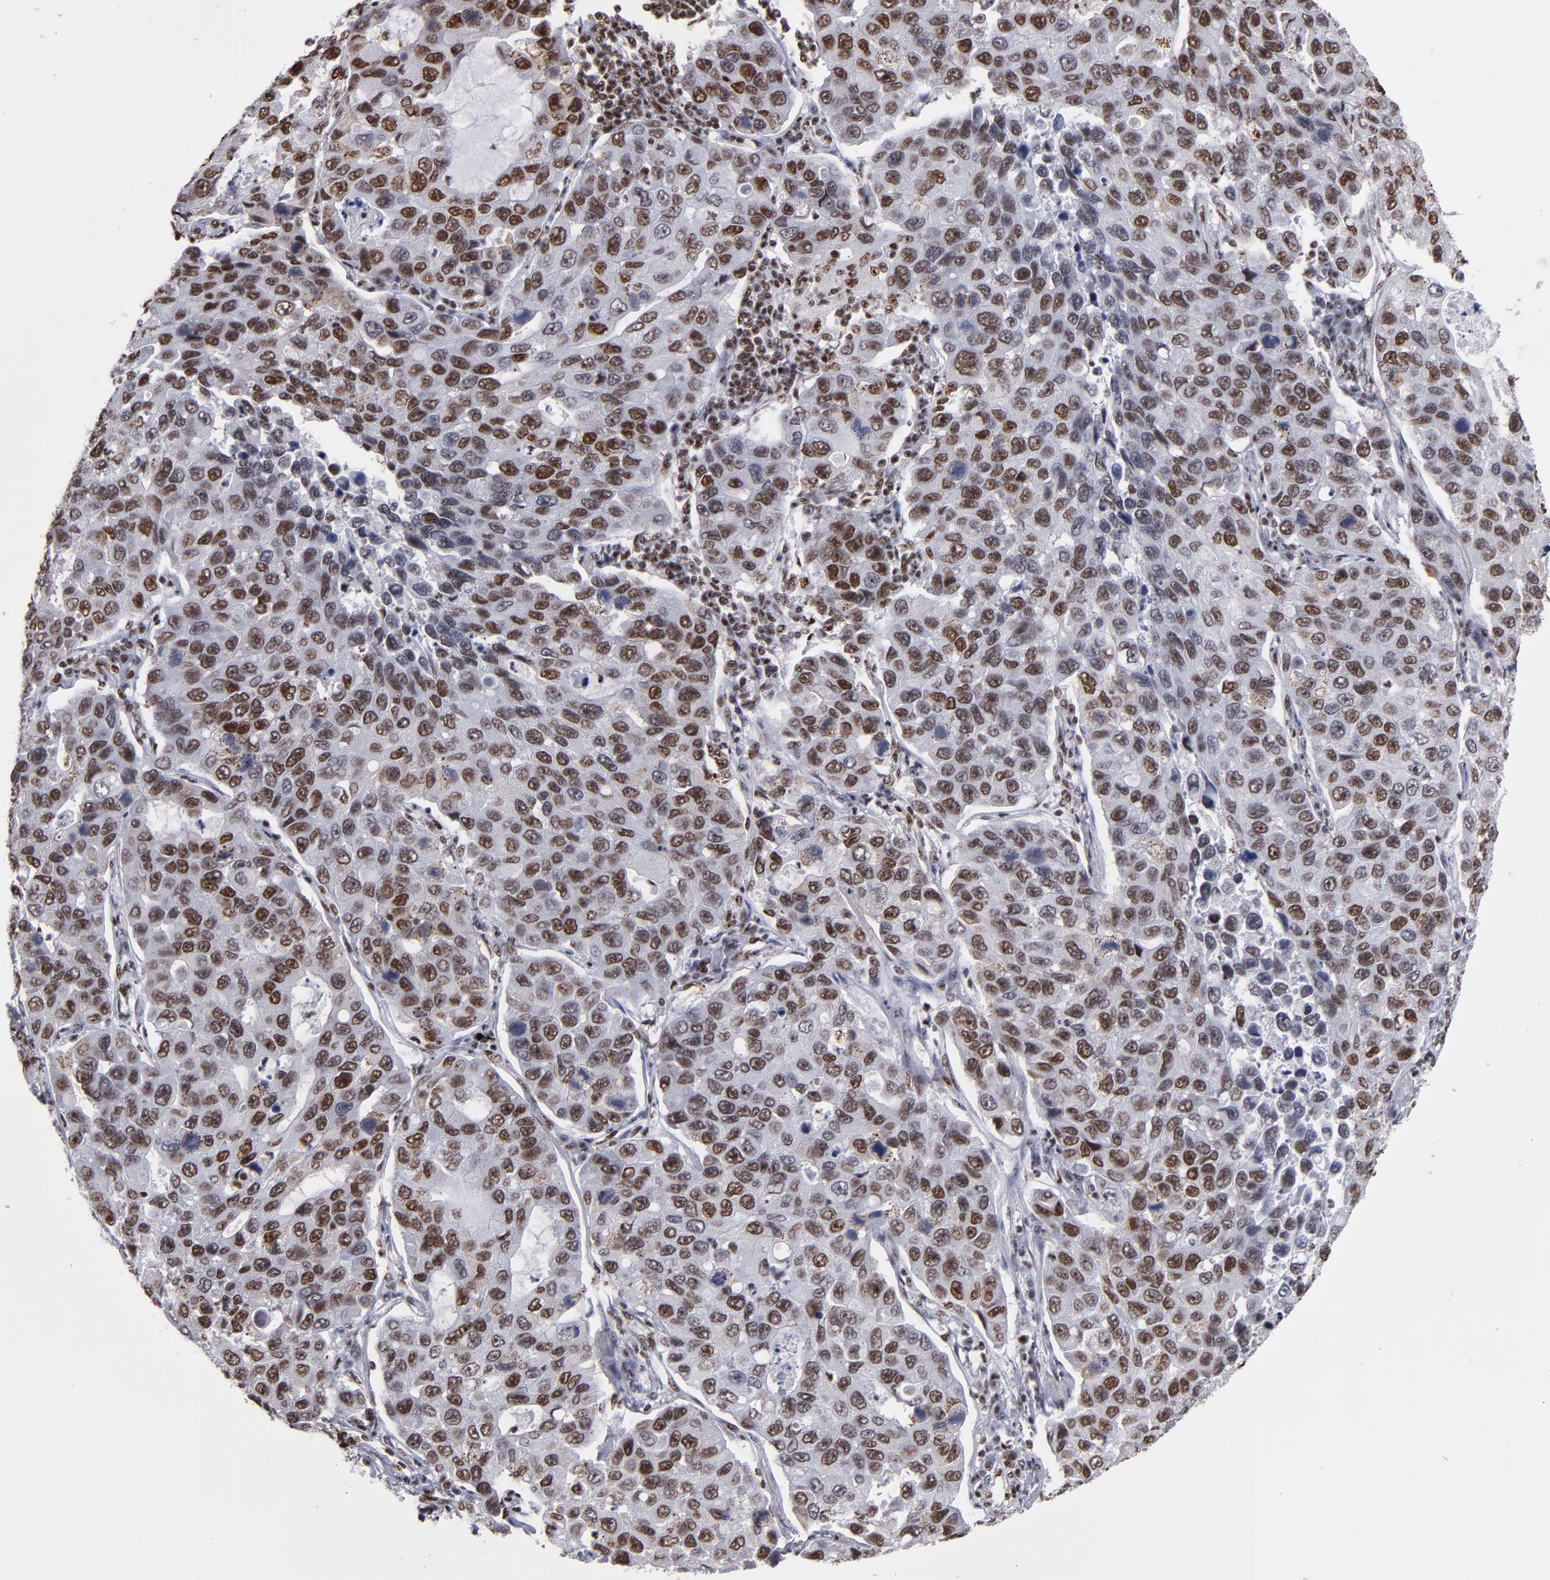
{"staining": {"intensity": "moderate", "quantity": "25%-75%", "location": "nuclear"}, "tissue": "lung cancer", "cell_type": "Tumor cells", "image_type": "cancer", "snomed": [{"axis": "morphology", "description": "Adenocarcinoma, NOS"}, {"axis": "topography", "description": "Lung"}], "caption": "Tumor cells display medium levels of moderate nuclear expression in approximately 25%-75% of cells in lung adenocarcinoma.", "gene": "MRE11", "patient": {"sex": "male", "age": 64}}